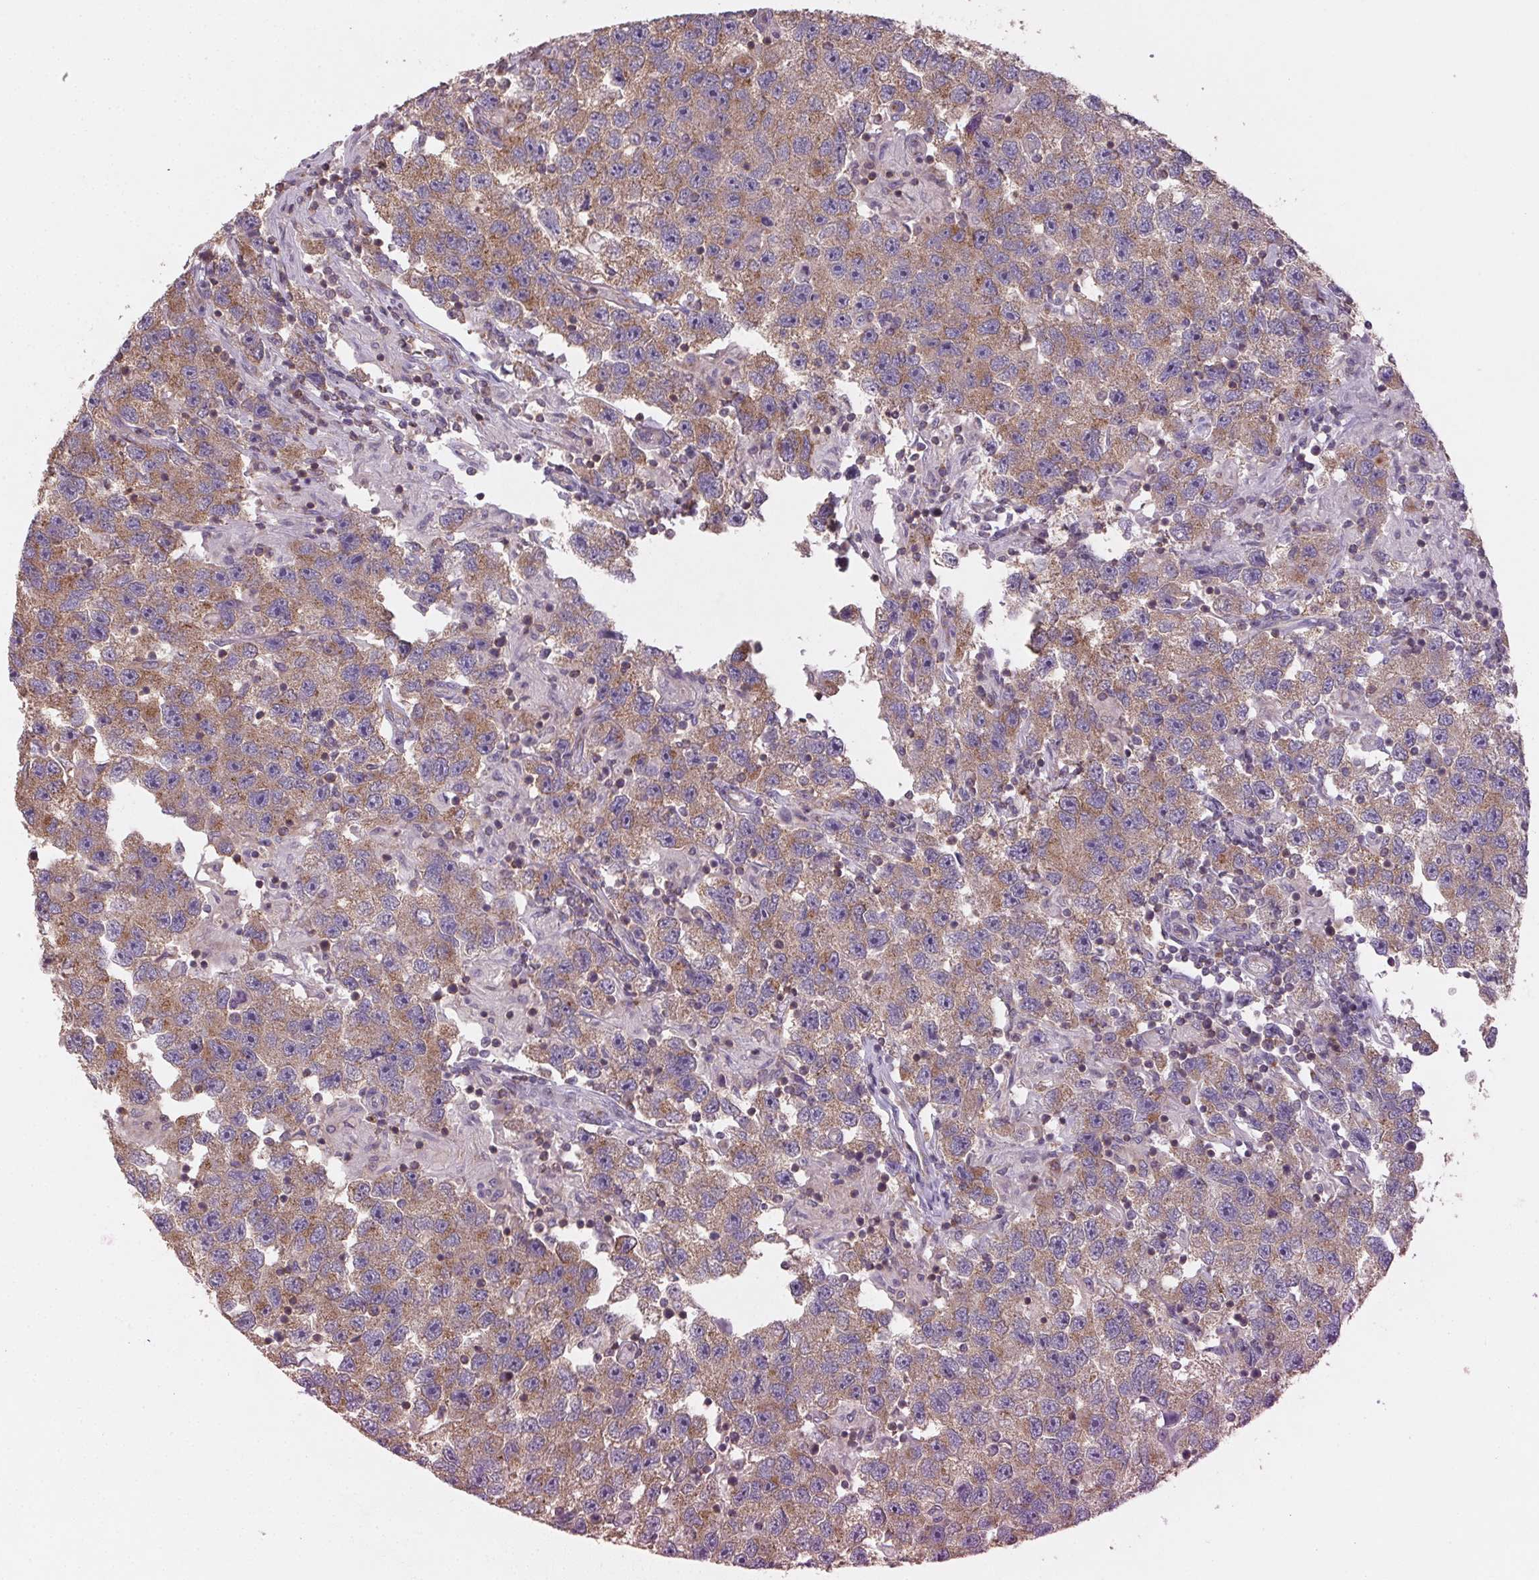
{"staining": {"intensity": "moderate", "quantity": ">75%", "location": "cytoplasmic/membranous"}, "tissue": "testis cancer", "cell_type": "Tumor cells", "image_type": "cancer", "snomed": [{"axis": "morphology", "description": "Seminoma, NOS"}, {"axis": "topography", "description": "Testis"}], "caption": "A brown stain labels moderate cytoplasmic/membranous expression of a protein in human testis seminoma tumor cells. (Stains: DAB in brown, nuclei in blue, Microscopy: brightfield microscopy at high magnification).", "gene": "AP1S1", "patient": {"sex": "male", "age": 26}}